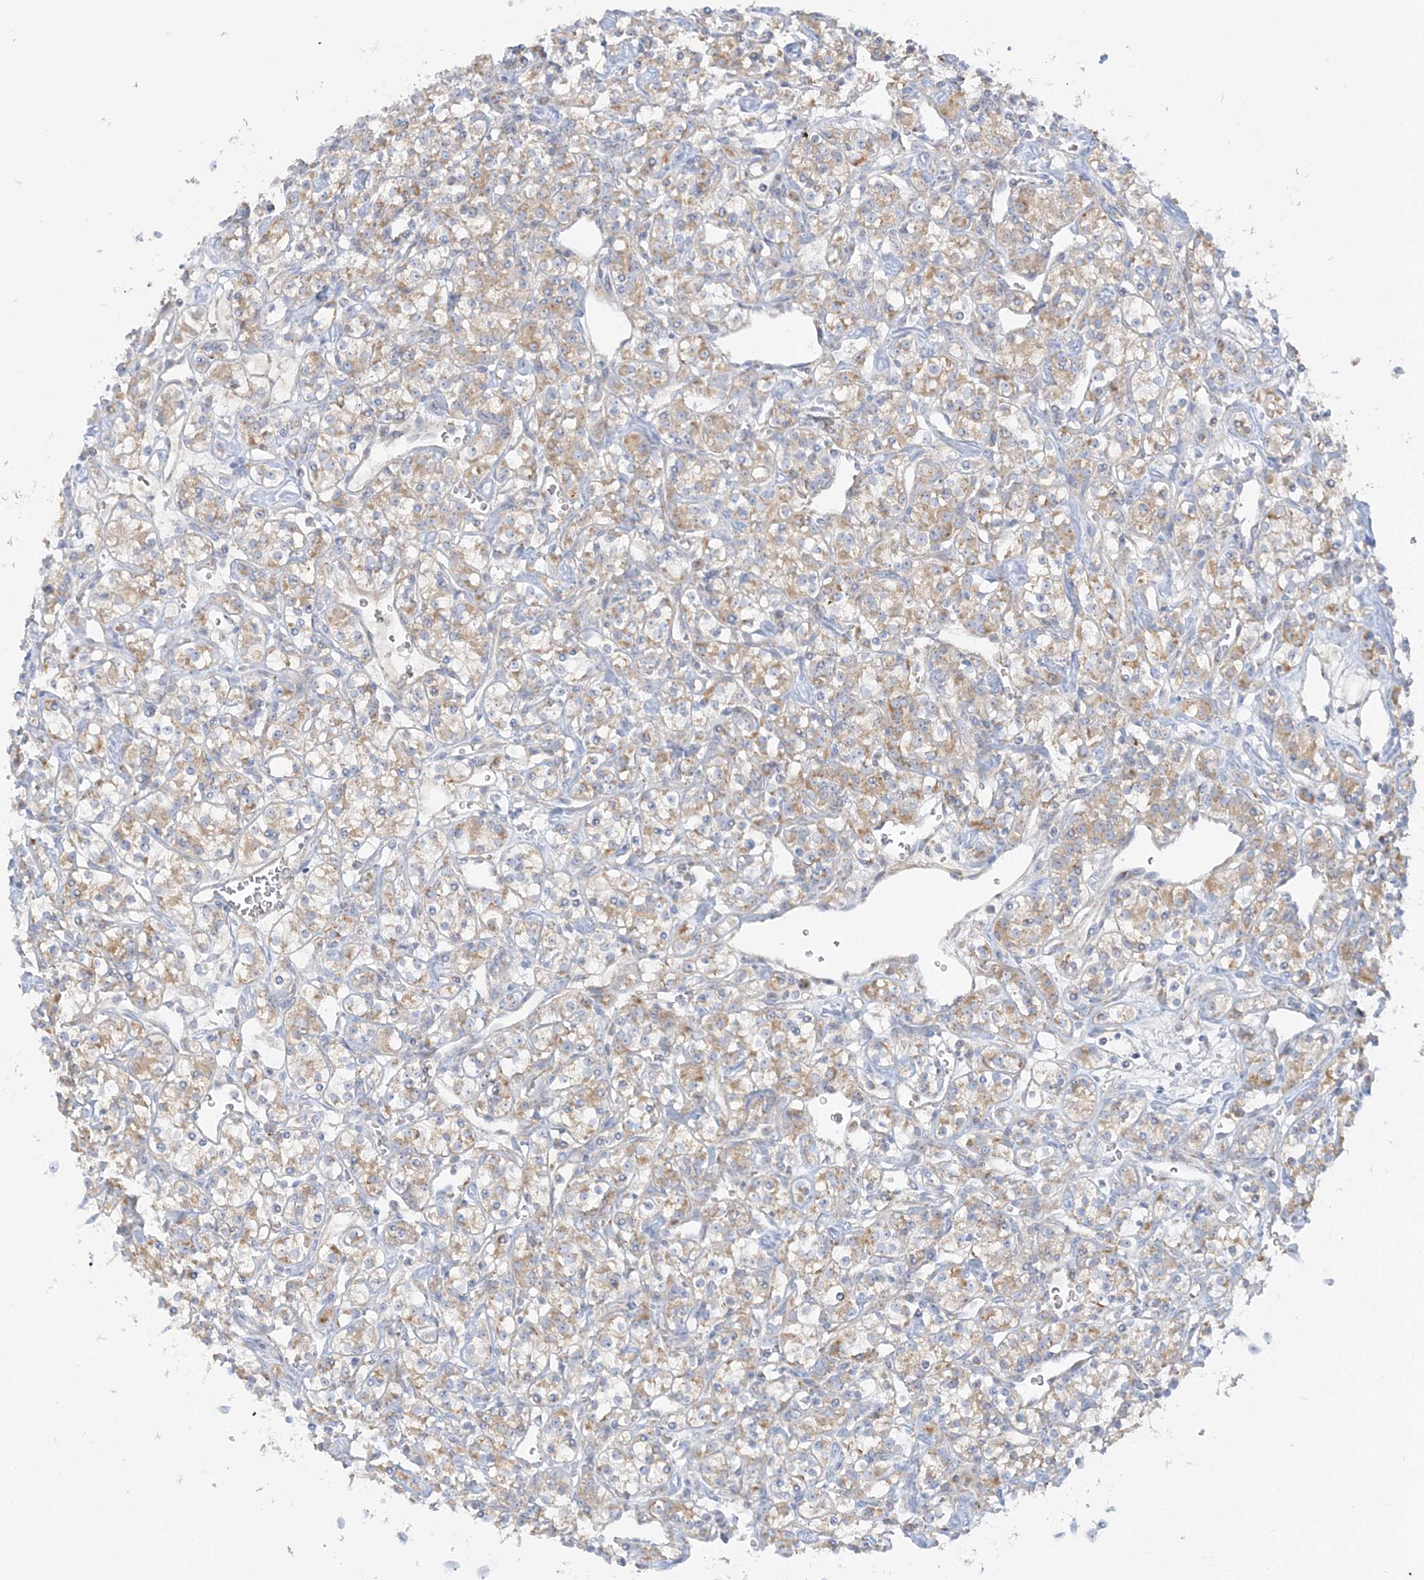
{"staining": {"intensity": "weak", "quantity": ">75%", "location": "cytoplasmic/membranous"}, "tissue": "renal cancer", "cell_type": "Tumor cells", "image_type": "cancer", "snomed": [{"axis": "morphology", "description": "Adenocarcinoma, NOS"}, {"axis": "topography", "description": "Kidney"}], "caption": "A micrograph of human renal cancer (adenocarcinoma) stained for a protein displays weak cytoplasmic/membranous brown staining in tumor cells. The staining was performed using DAB to visualize the protein expression in brown, while the nuclei were stained in blue with hematoxylin (Magnification: 20x).", "gene": "TBC1D14", "patient": {"sex": "male", "age": 77}}